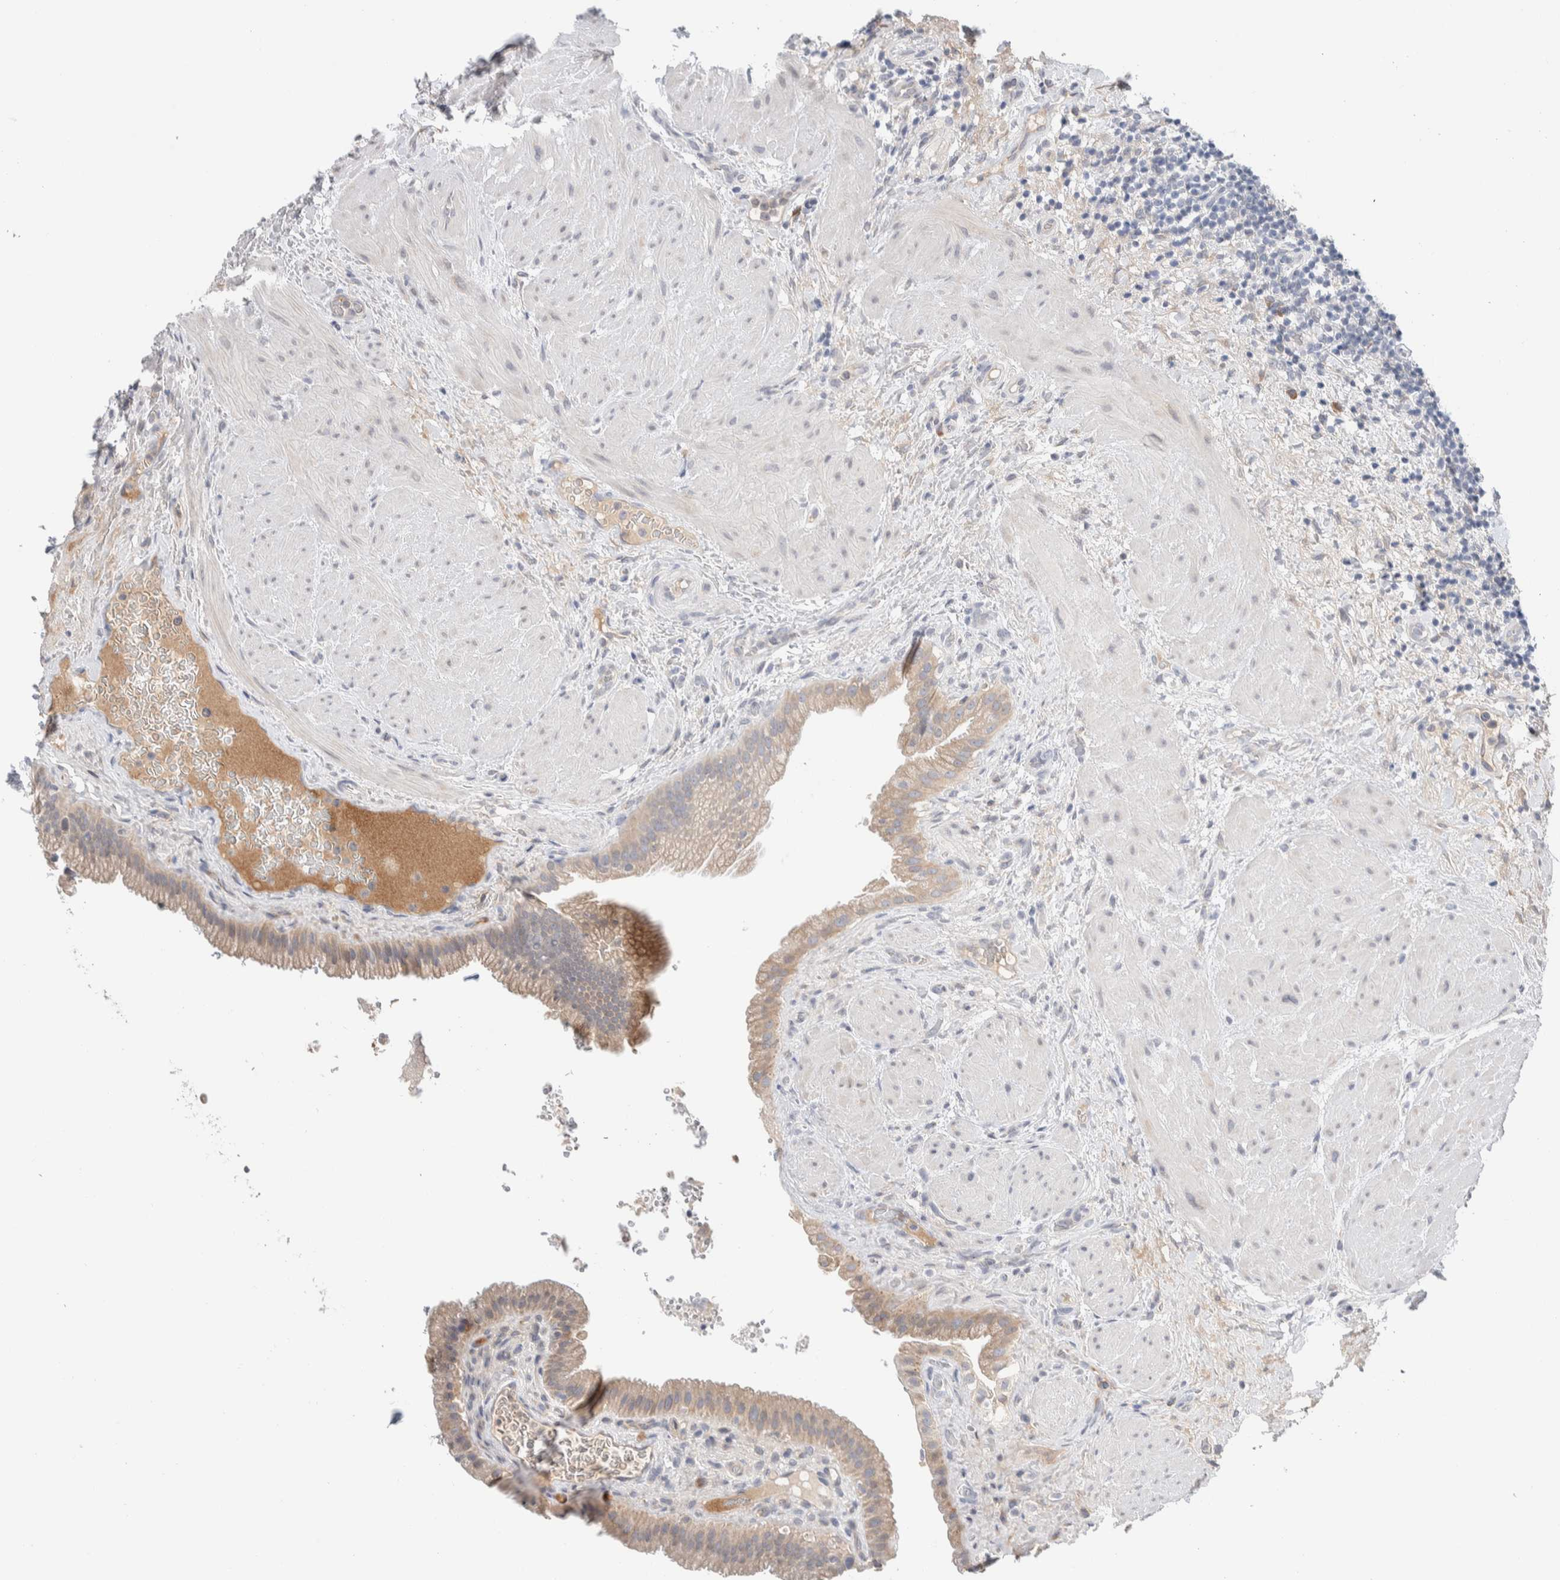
{"staining": {"intensity": "weak", "quantity": ">75%", "location": "cytoplasmic/membranous"}, "tissue": "gallbladder", "cell_type": "Glandular cells", "image_type": "normal", "snomed": [{"axis": "morphology", "description": "Normal tissue, NOS"}, {"axis": "topography", "description": "Gallbladder"}], "caption": "The immunohistochemical stain labels weak cytoplasmic/membranous positivity in glandular cells of unremarkable gallbladder.", "gene": "RUSF1", "patient": {"sex": "male", "age": 49}}